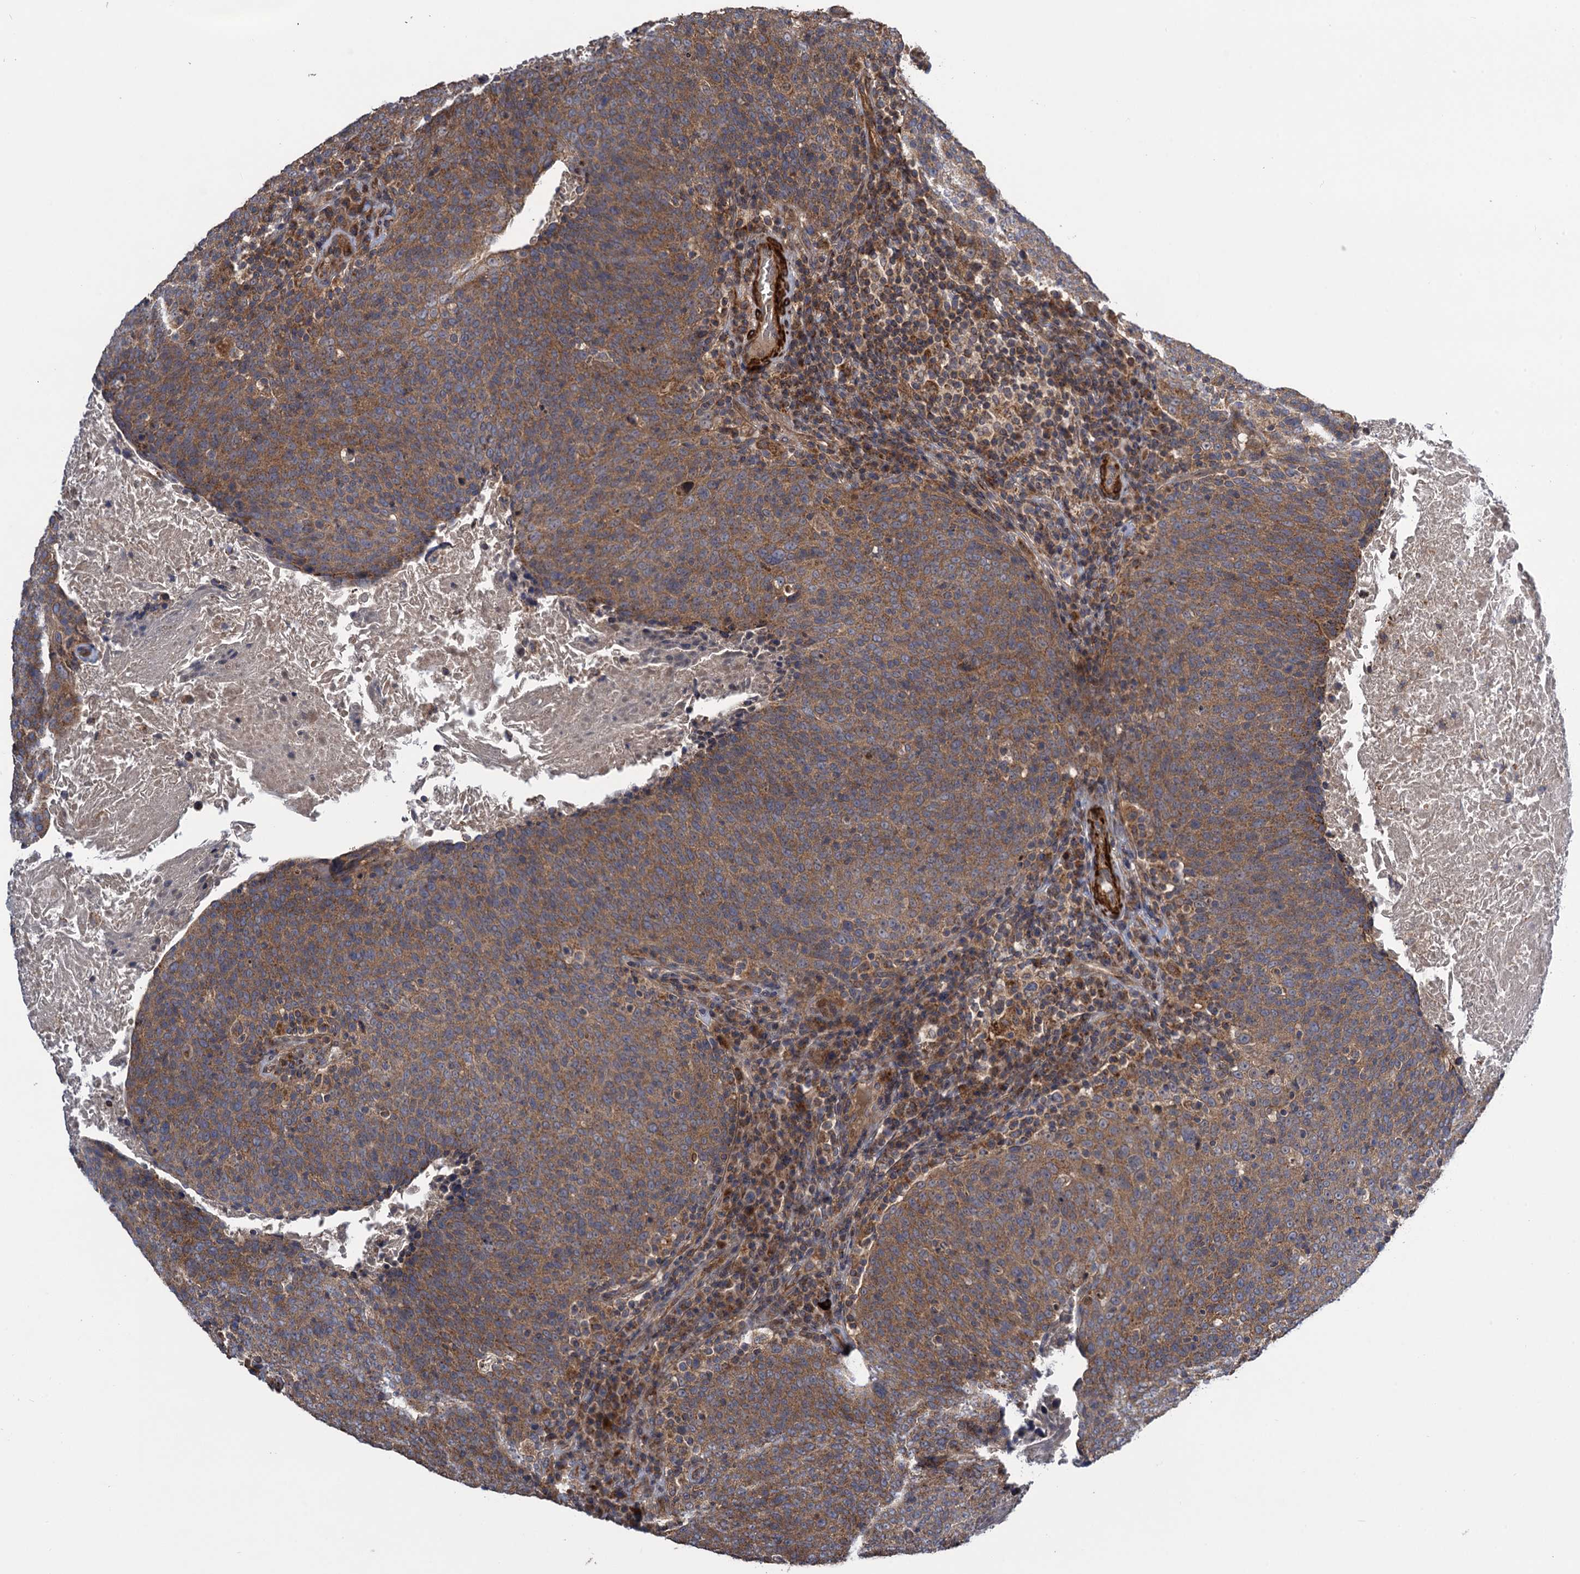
{"staining": {"intensity": "moderate", "quantity": ">75%", "location": "cytoplasmic/membranous"}, "tissue": "head and neck cancer", "cell_type": "Tumor cells", "image_type": "cancer", "snomed": [{"axis": "morphology", "description": "Squamous cell carcinoma, NOS"}, {"axis": "morphology", "description": "Squamous cell carcinoma, metastatic, NOS"}, {"axis": "topography", "description": "Lymph node"}, {"axis": "topography", "description": "Head-Neck"}], "caption": "Squamous cell carcinoma (head and neck) tissue reveals moderate cytoplasmic/membranous staining in approximately >75% of tumor cells, visualized by immunohistochemistry. (DAB (3,3'-diaminobenzidine) IHC with brightfield microscopy, high magnification).", "gene": "WDR88", "patient": {"sex": "male", "age": 62}}